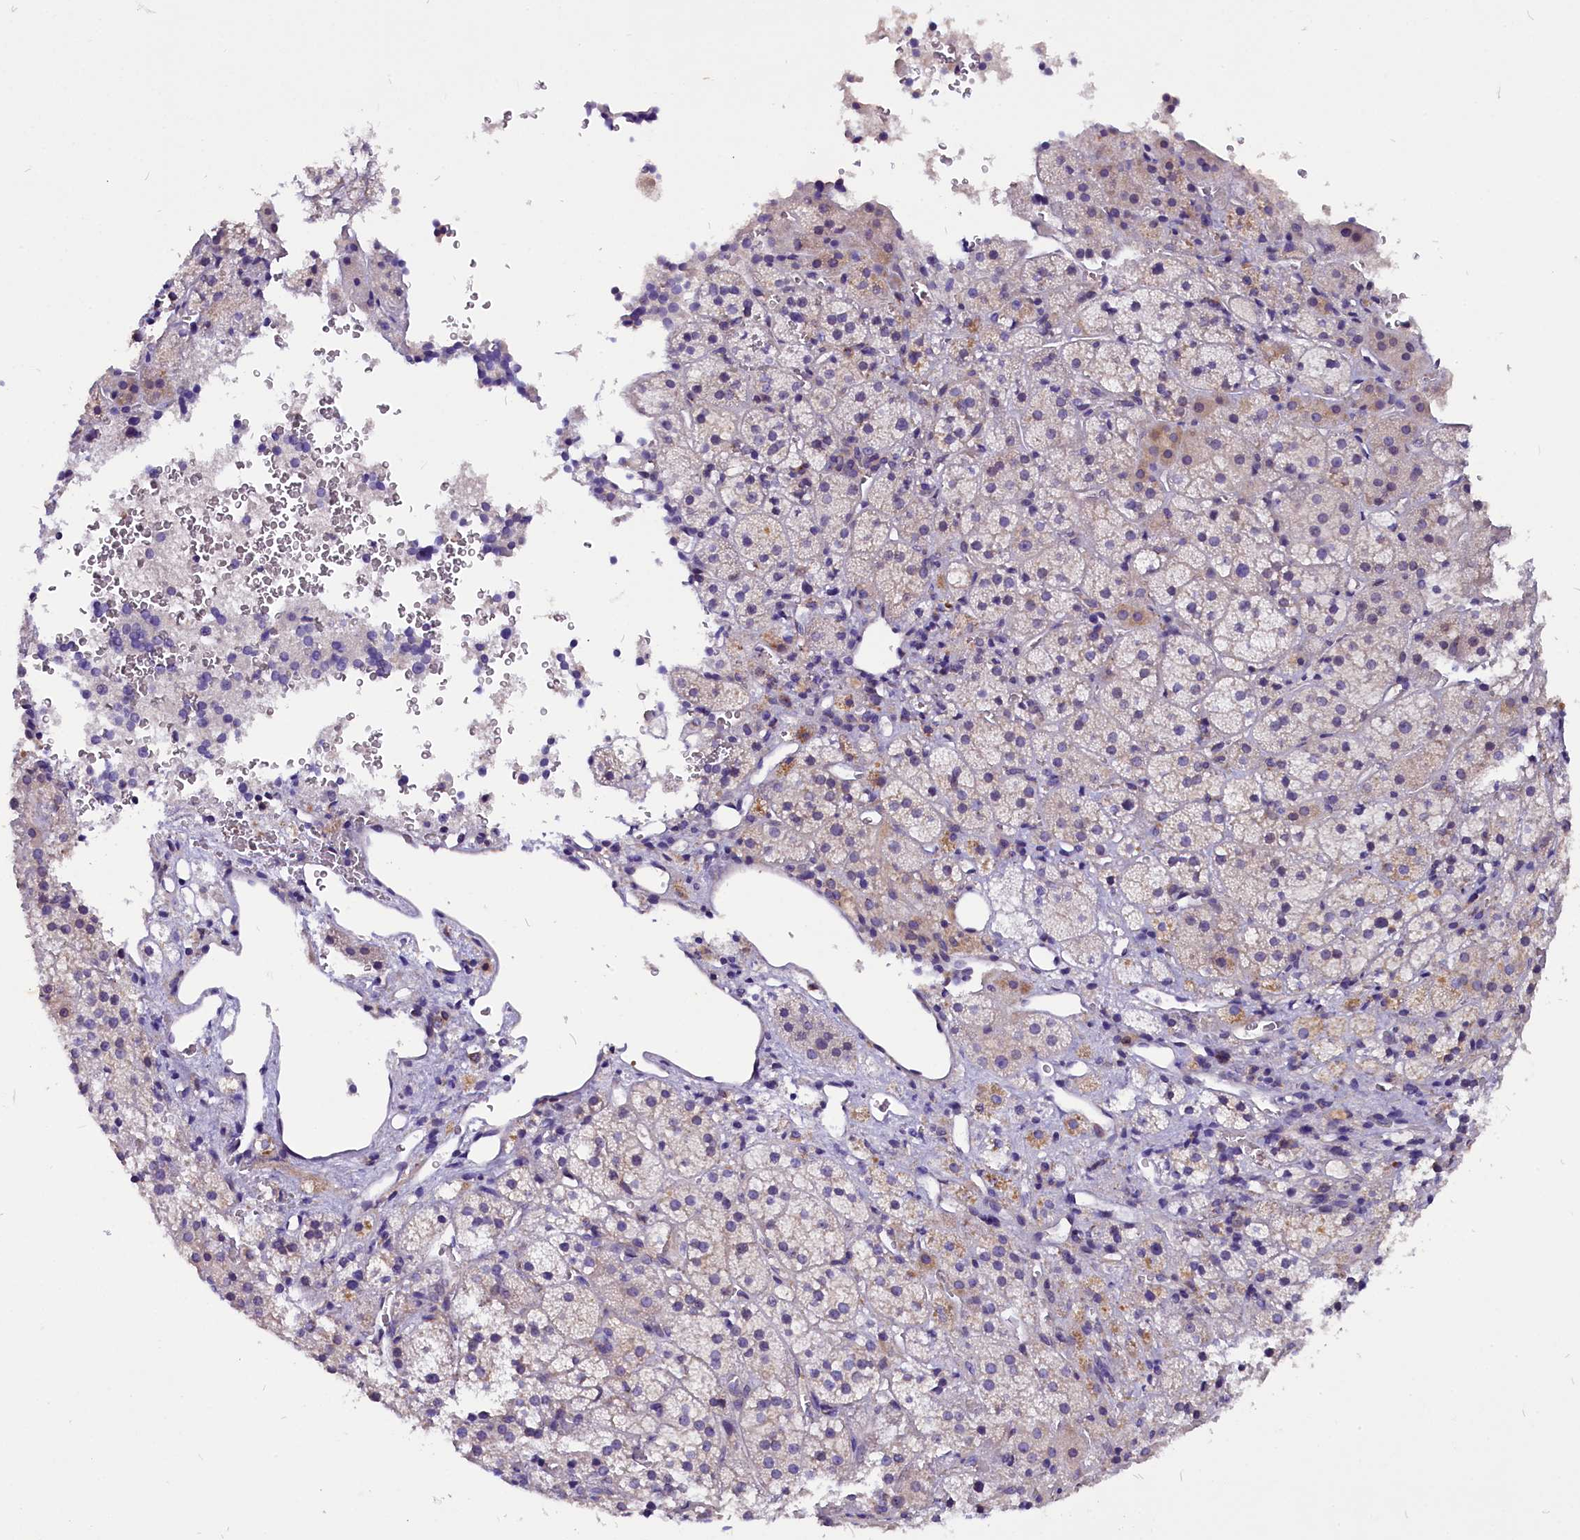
{"staining": {"intensity": "negative", "quantity": "none", "location": "none"}, "tissue": "adrenal gland", "cell_type": "Glandular cells", "image_type": "normal", "snomed": [{"axis": "morphology", "description": "Normal tissue, NOS"}, {"axis": "topography", "description": "Adrenal gland"}], "caption": "The immunohistochemistry (IHC) micrograph has no significant expression in glandular cells of adrenal gland. (Immunohistochemistry (ihc), brightfield microscopy, high magnification).", "gene": "CEP170", "patient": {"sex": "female", "age": 44}}